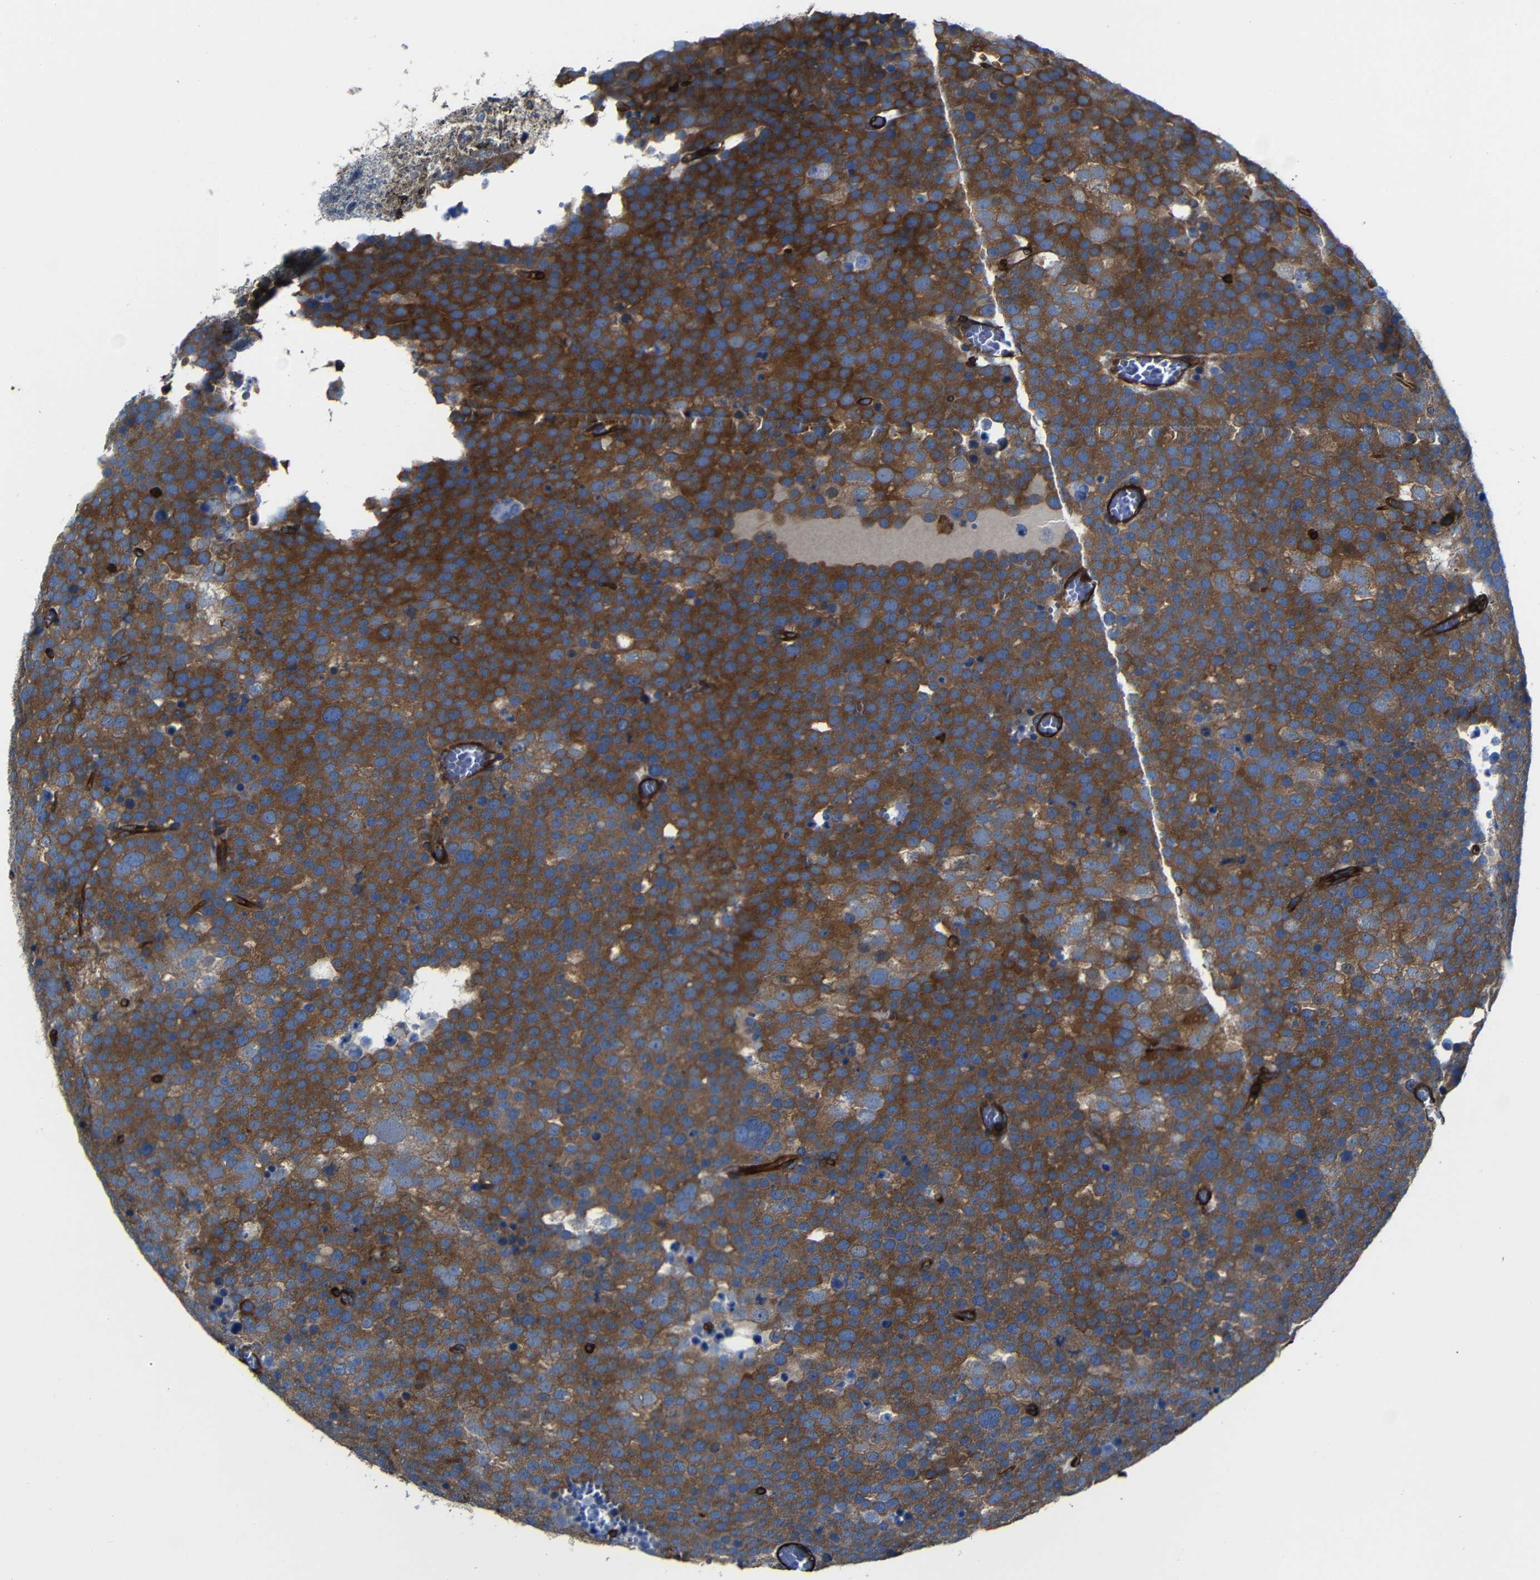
{"staining": {"intensity": "moderate", "quantity": "25%-75%", "location": "cytoplasmic/membranous"}, "tissue": "testis cancer", "cell_type": "Tumor cells", "image_type": "cancer", "snomed": [{"axis": "morphology", "description": "Seminoma, NOS"}, {"axis": "topography", "description": "Testis"}], "caption": "Immunohistochemistry (IHC) of seminoma (testis) shows medium levels of moderate cytoplasmic/membranous expression in approximately 25%-75% of tumor cells.", "gene": "ARHGEF1", "patient": {"sex": "male", "age": 71}}